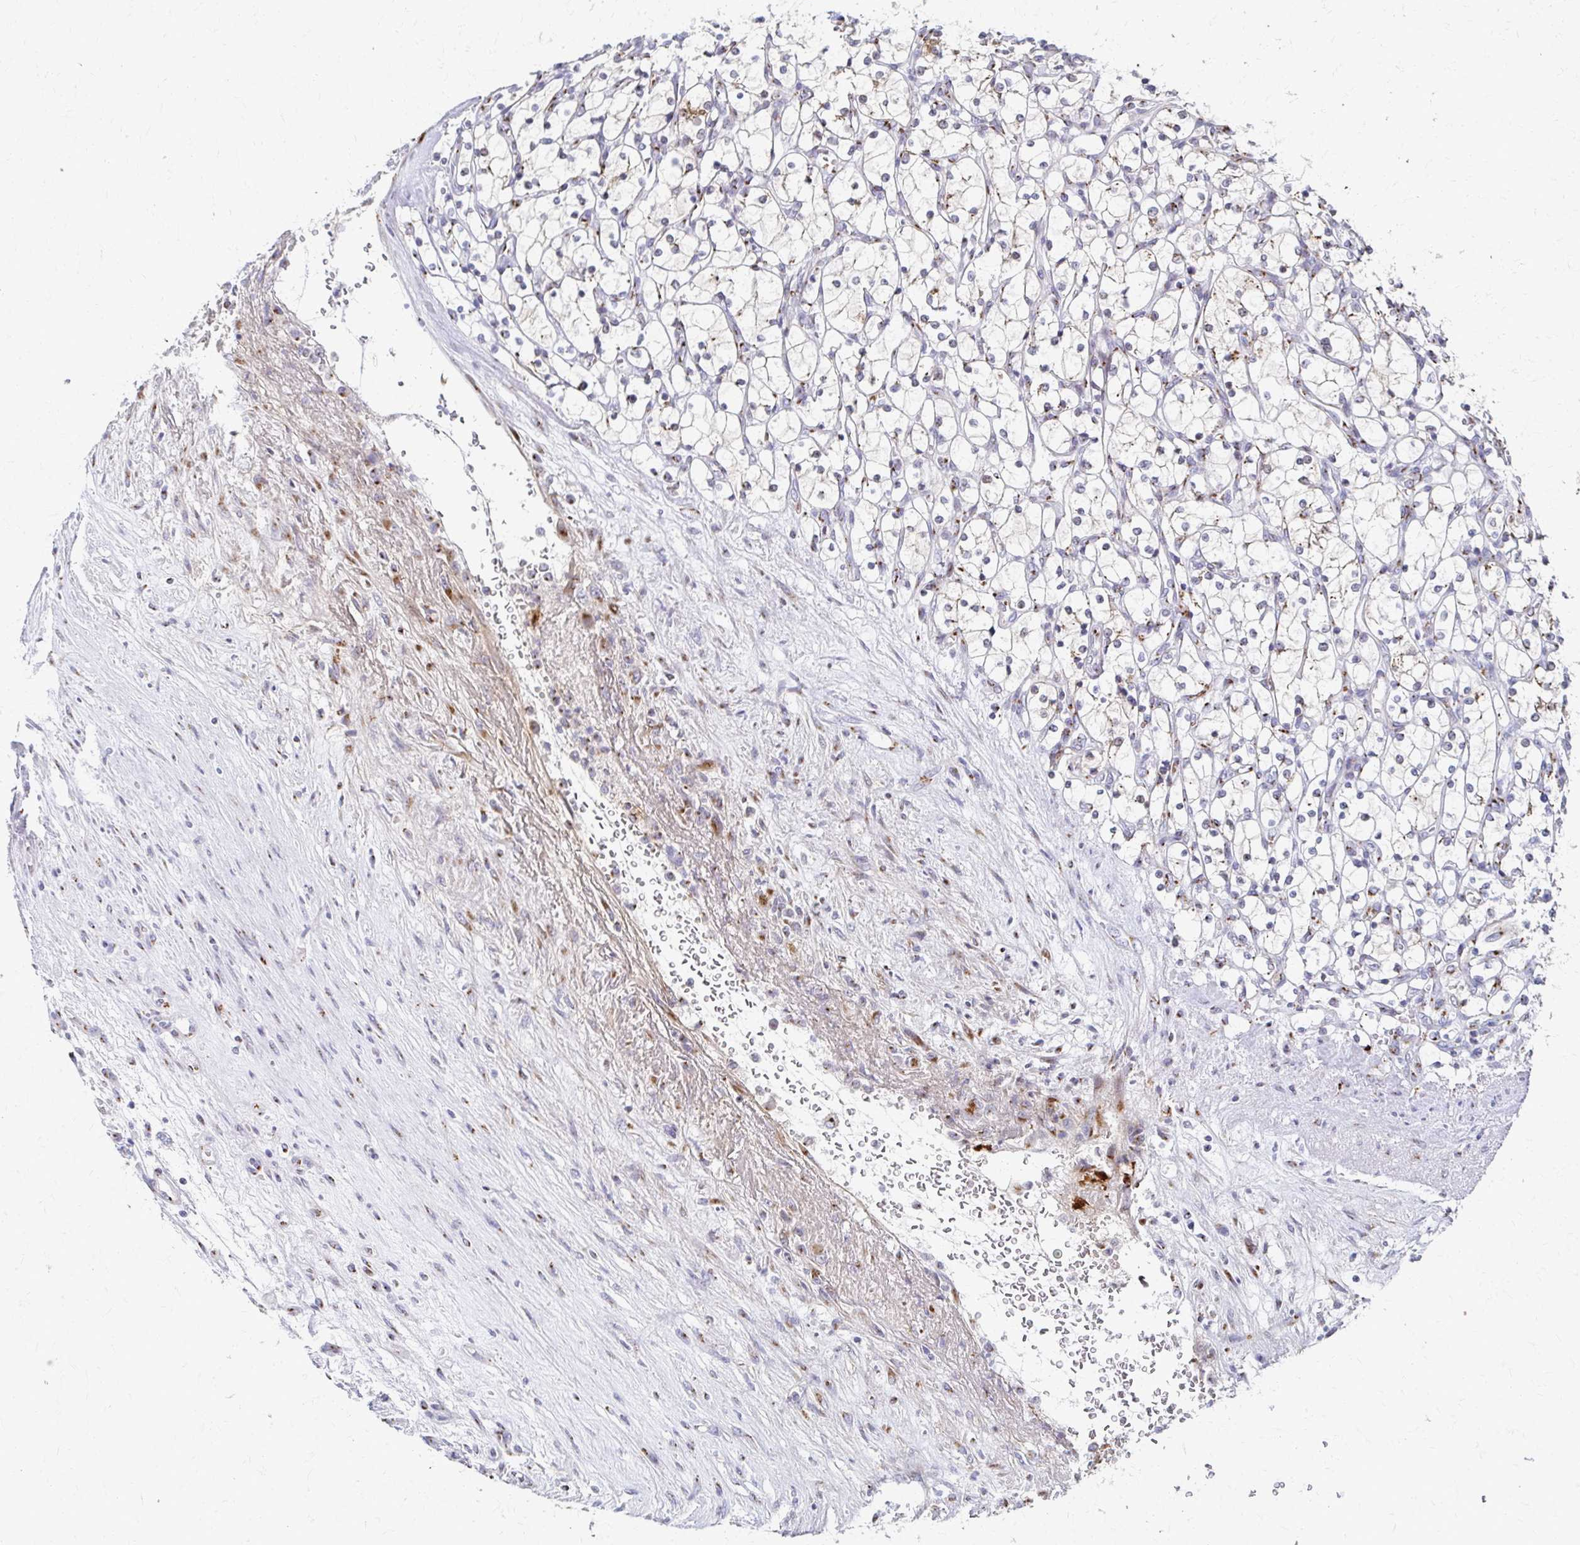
{"staining": {"intensity": "weak", "quantity": "<25%", "location": "cytoplasmic/membranous"}, "tissue": "renal cancer", "cell_type": "Tumor cells", "image_type": "cancer", "snomed": [{"axis": "morphology", "description": "Adenocarcinoma, NOS"}, {"axis": "topography", "description": "Kidney"}], "caption": "The photomicrograph exhibits no staining of tumor cells in renal adenocarcinoma.", "gene": "TM9SF1", "patient": {"sex": "female", "age": 69}}